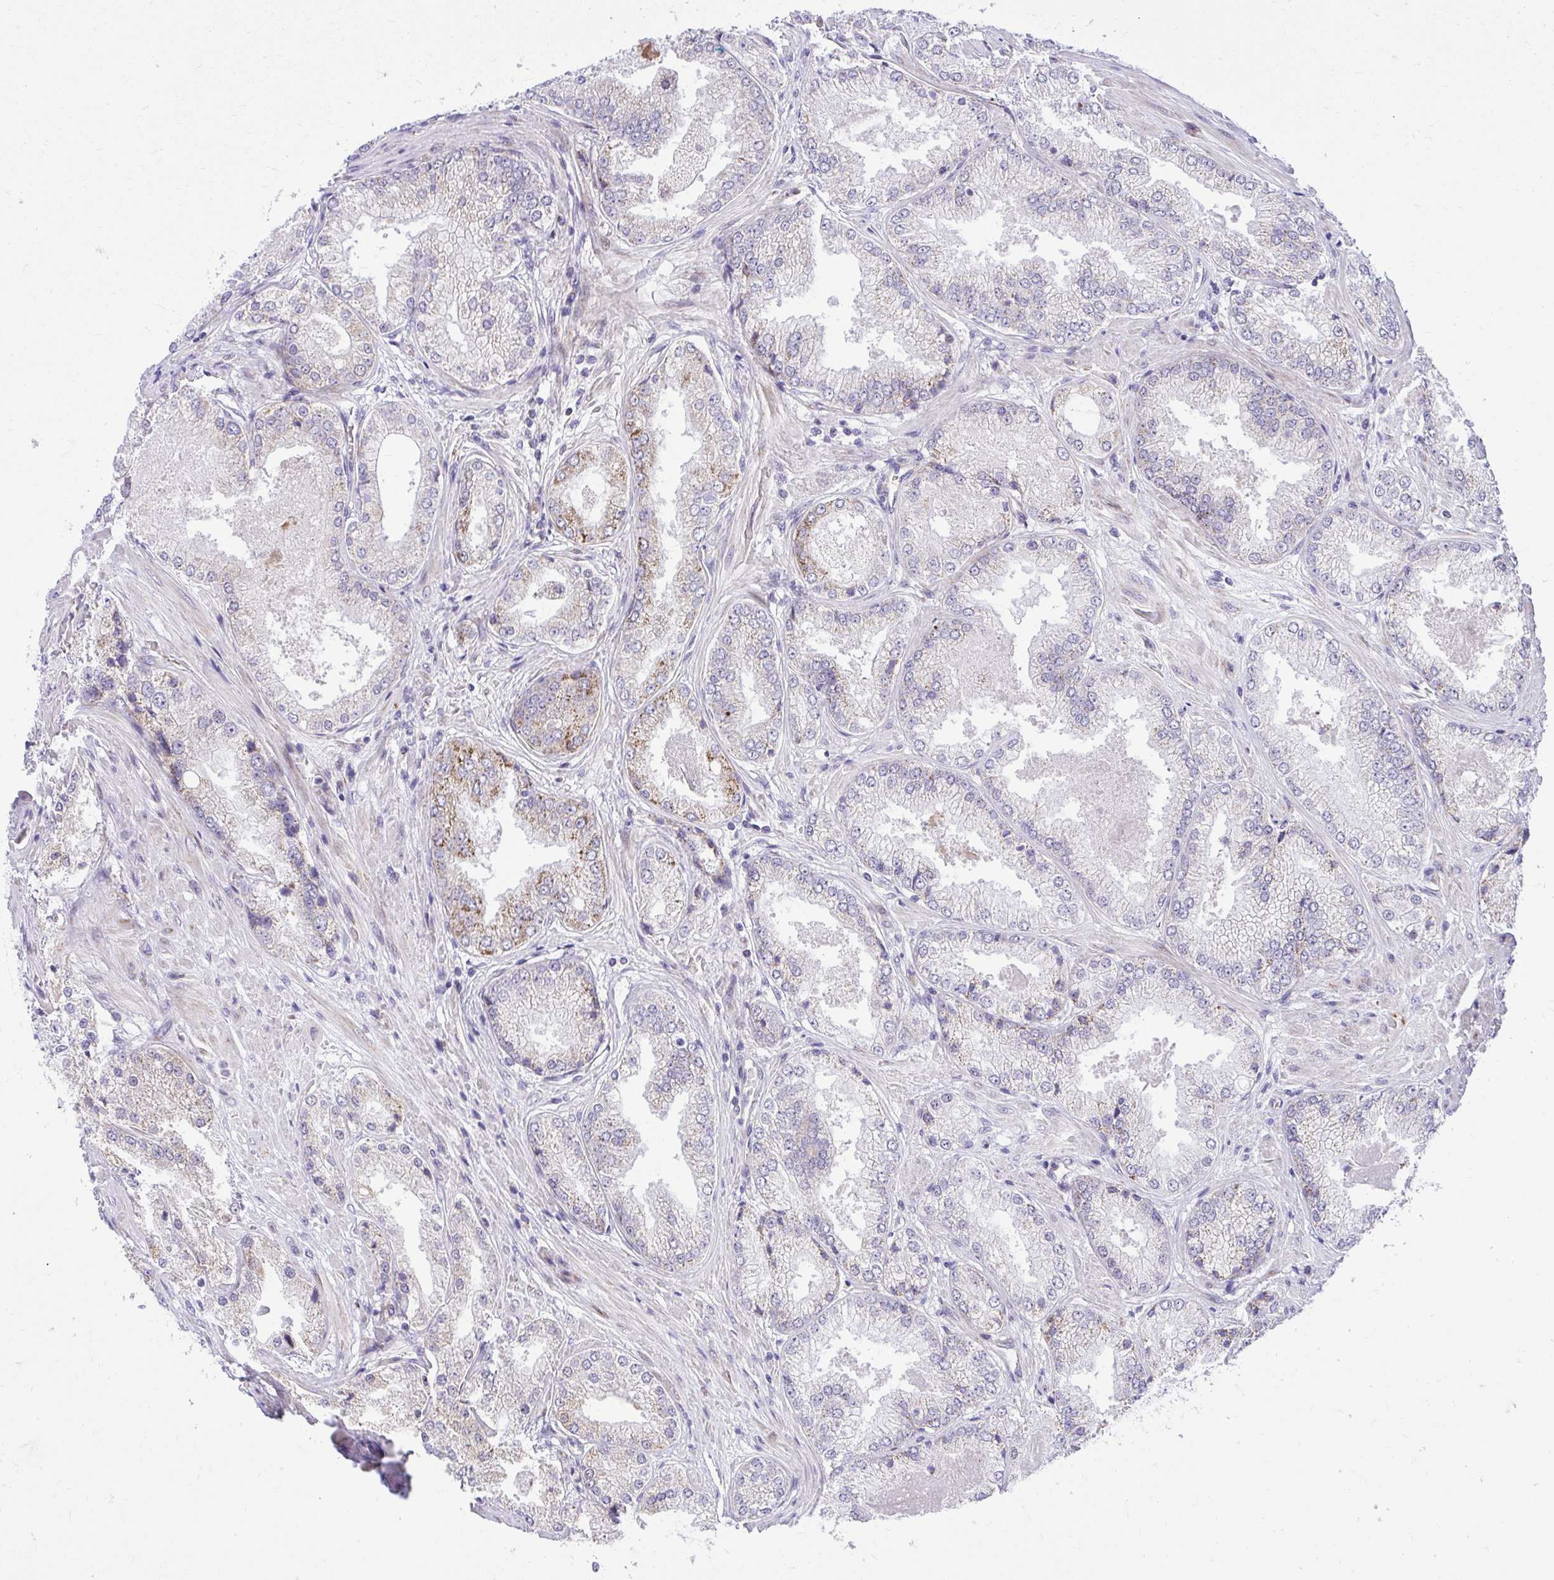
{"staining": {"intensity": "moderate", "quantity": "<25%", "location": "cytoplasmic/membranous"}, "tissue": "prostate cancer", "cell_type": "Tumor cells", "image_type": "cancer", "snomed": [{"axis": "morphology", "description": "Adenocarcinoma, Low grade"}, {"axis": "topography", "description": "Prostate"}], "caption": "Human prostate low-grade adenocarcinoma stained with a brown dye displays moderate cytoplasmic/membranous positive positivity in approximately <25% of tumor cells.", "gene": "GPRIN3", "patient": {"sex": "male", "age": 68}}